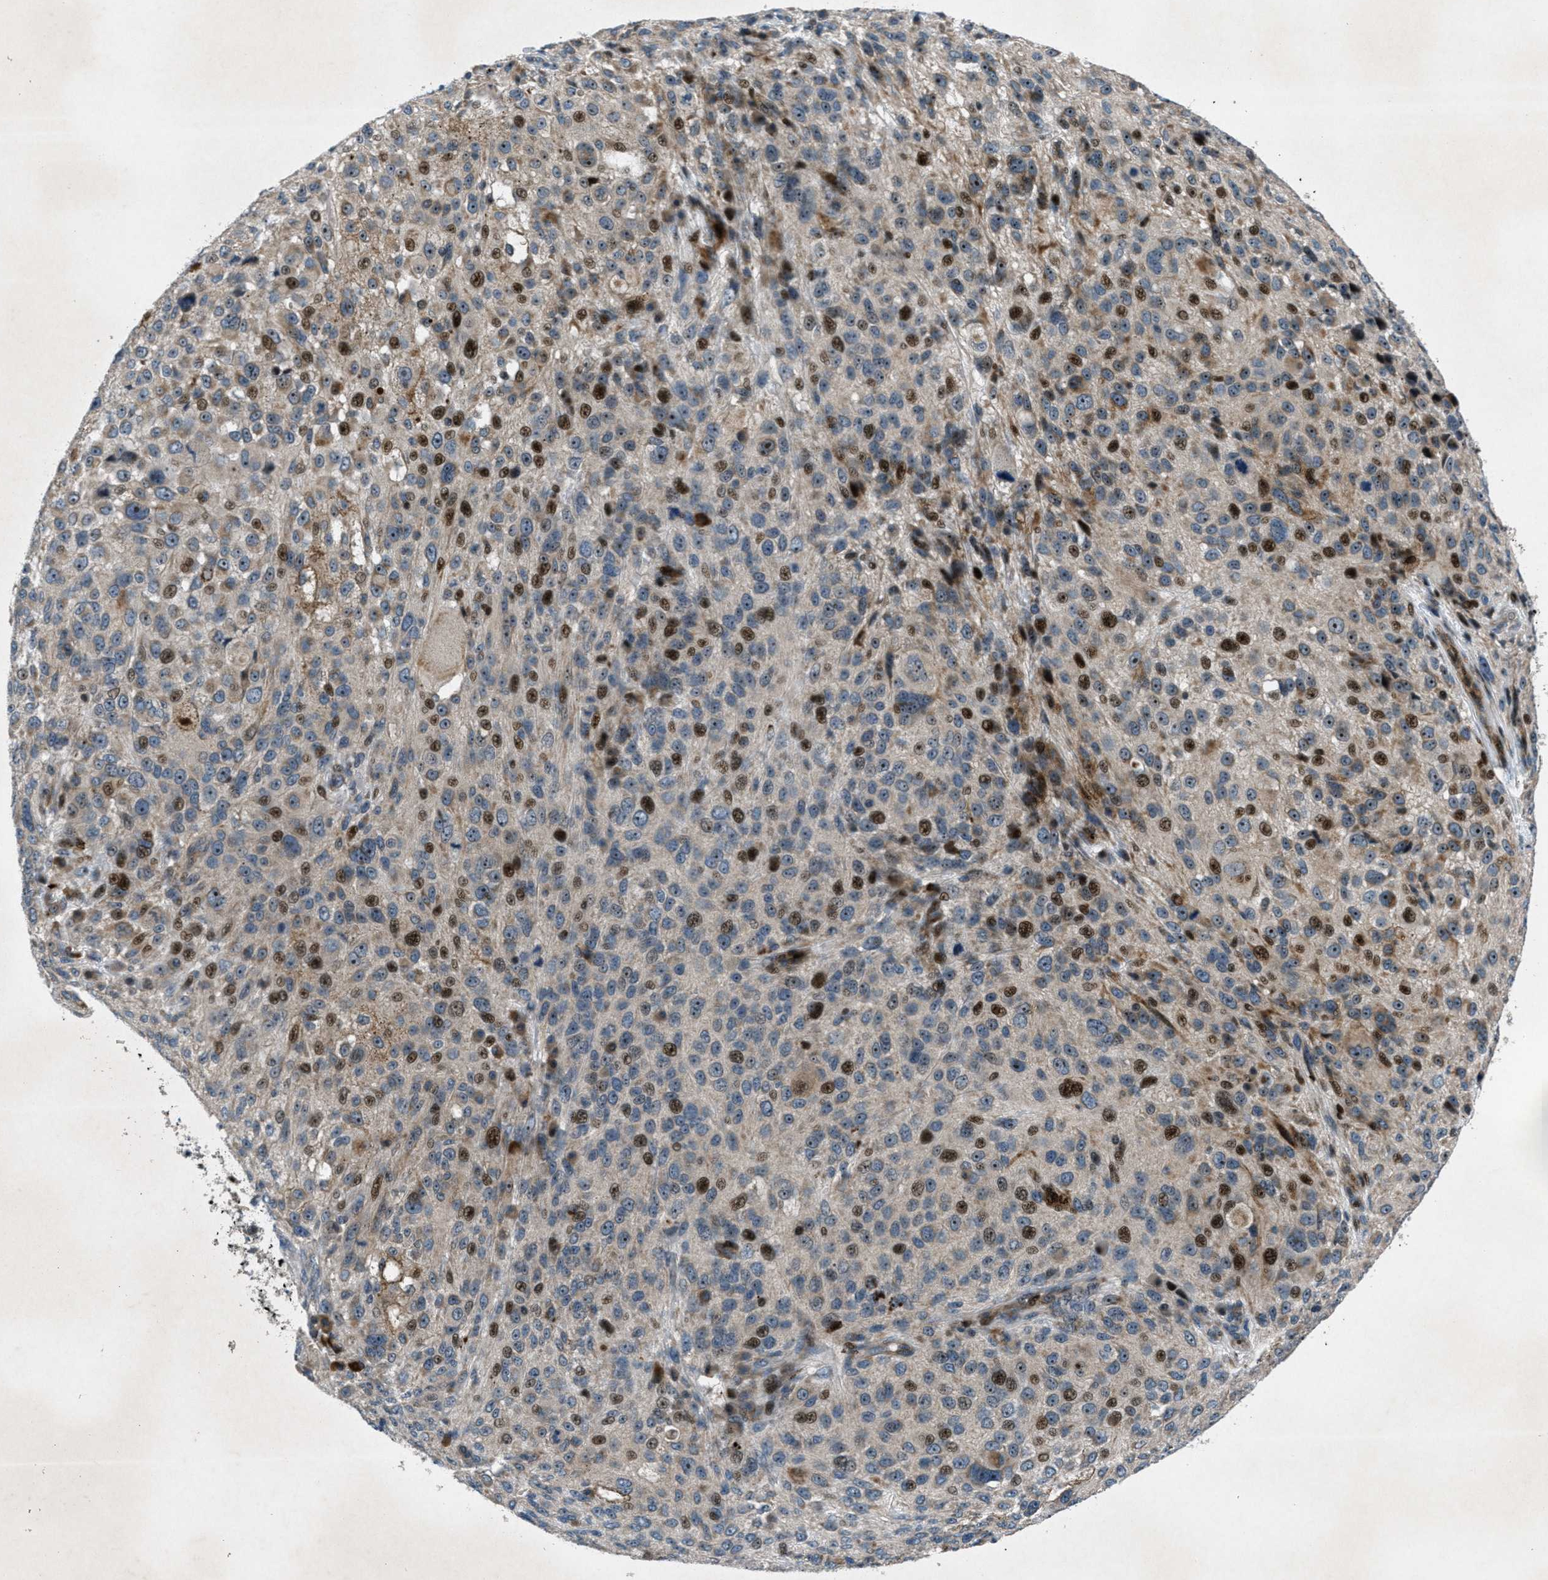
{"staining": {"intensity": "strong", "quantity": "25%-75%", "location": "cytoplasmic/membranous,nuclear"}, "tissue": "melanoma", "cell_type": "Tumor cells", "image_type": "cancer", "snomed": [{"axis": "morphology", "description": "Necrosis, NOS"}, {"axis": "morphology", "description": "Malignant melanoma, NOS"}, {"axis": "topography", "description": "Skin"}], "caption": "Human melanoma stained with a brown dye reveals strong cytoplasmic/membranous and nuclear positive expression in approximately 25%-75% of tumor cells.", "gene": "CLEC2D", "patient": {"sex": "female", "age": 87}}